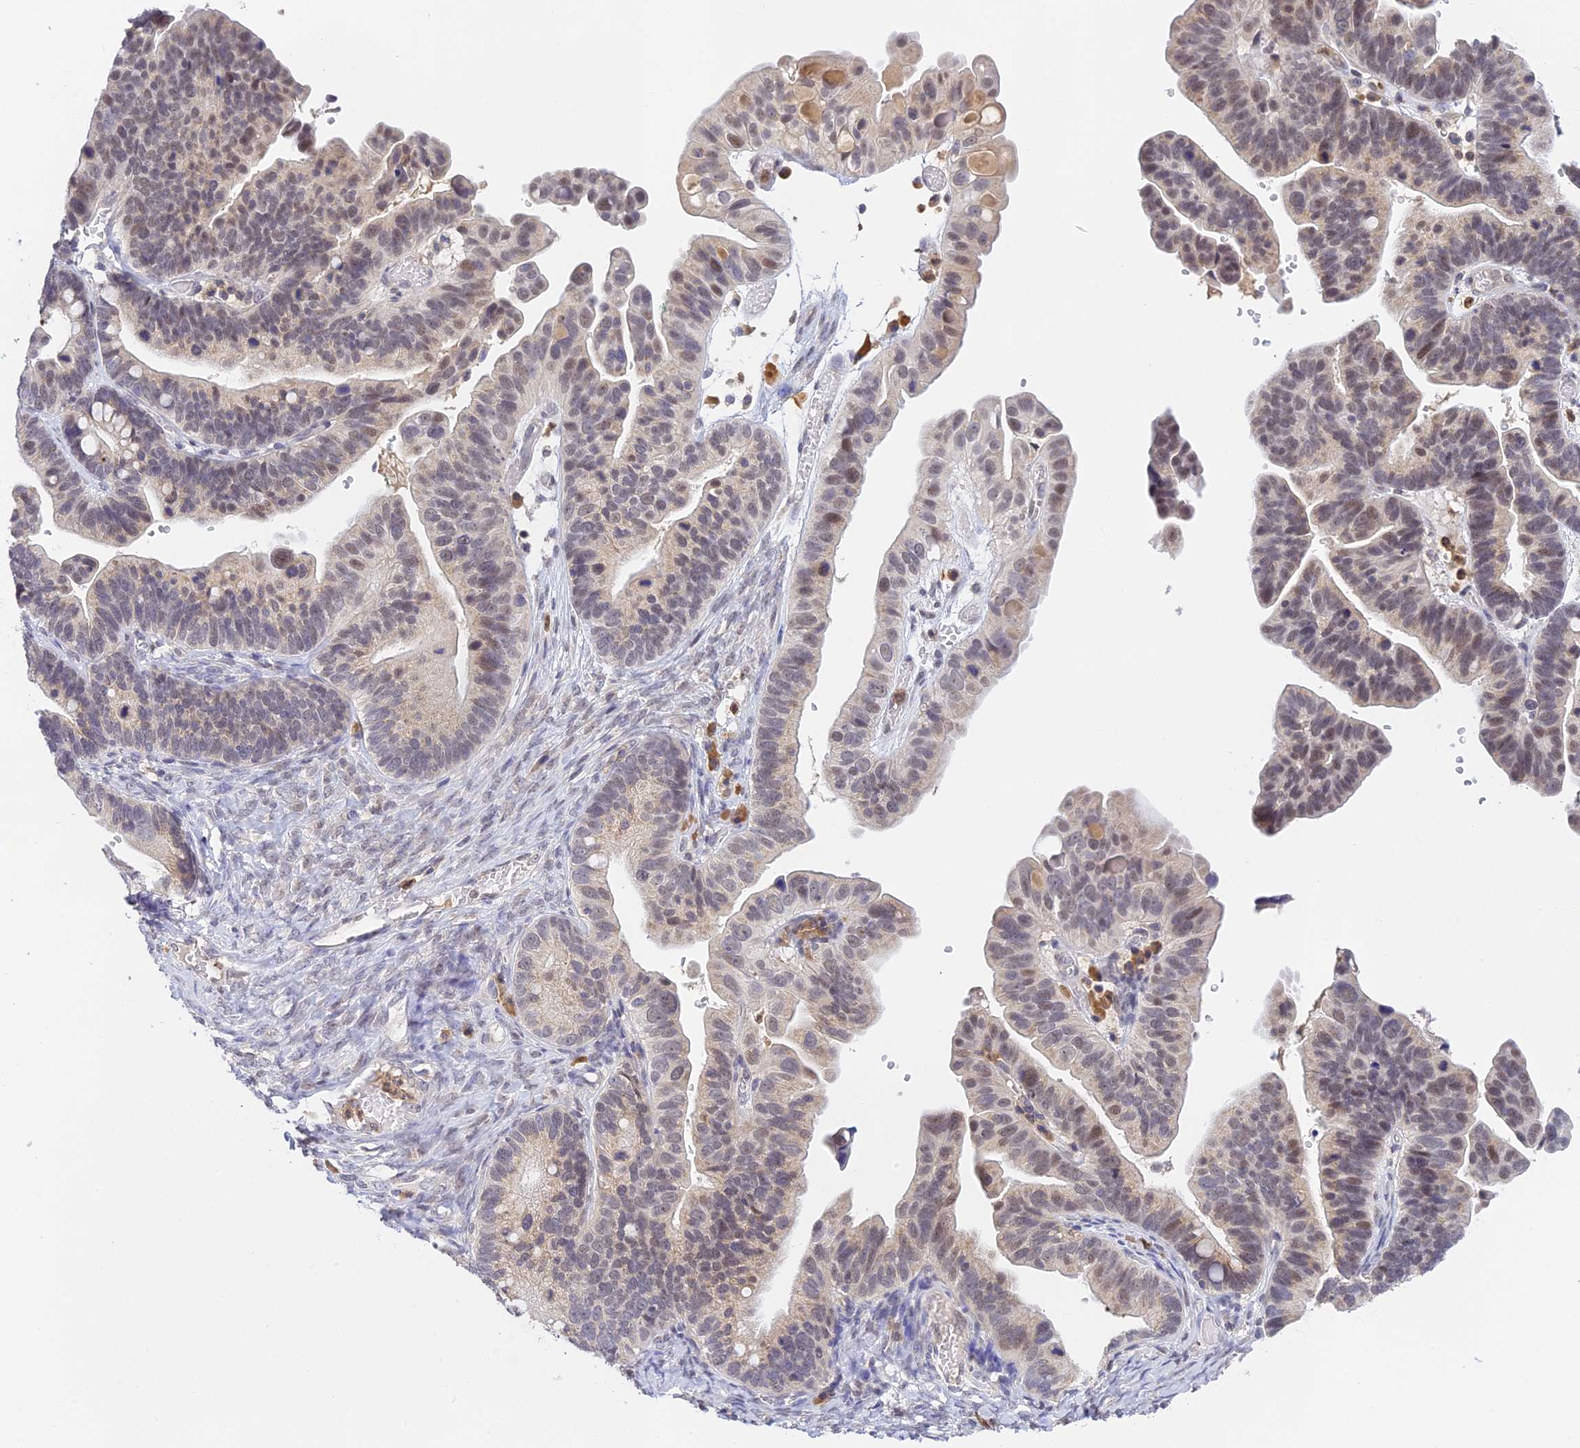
{"staining": {"intensity": "weak", "quantity": "25%-75%", "location": "nuclear"}, "tissue": "ovarian cancer", "cell_type": "Tumor cells", "image_type": "cancer", "snomed": [{"axis": "morphology", "description": "Cystadenocarcinoma, serous, NOS"}, {"axis": "topography", "description": "Ovary"}], "caption": "The immunohistochemical stain labels weak nuclear staining in tumor cells of serous cystadenocarcinoma (ovarian) tissue.", "gene": "PEX16", "patient": {"sex": "female", "age": 56}}